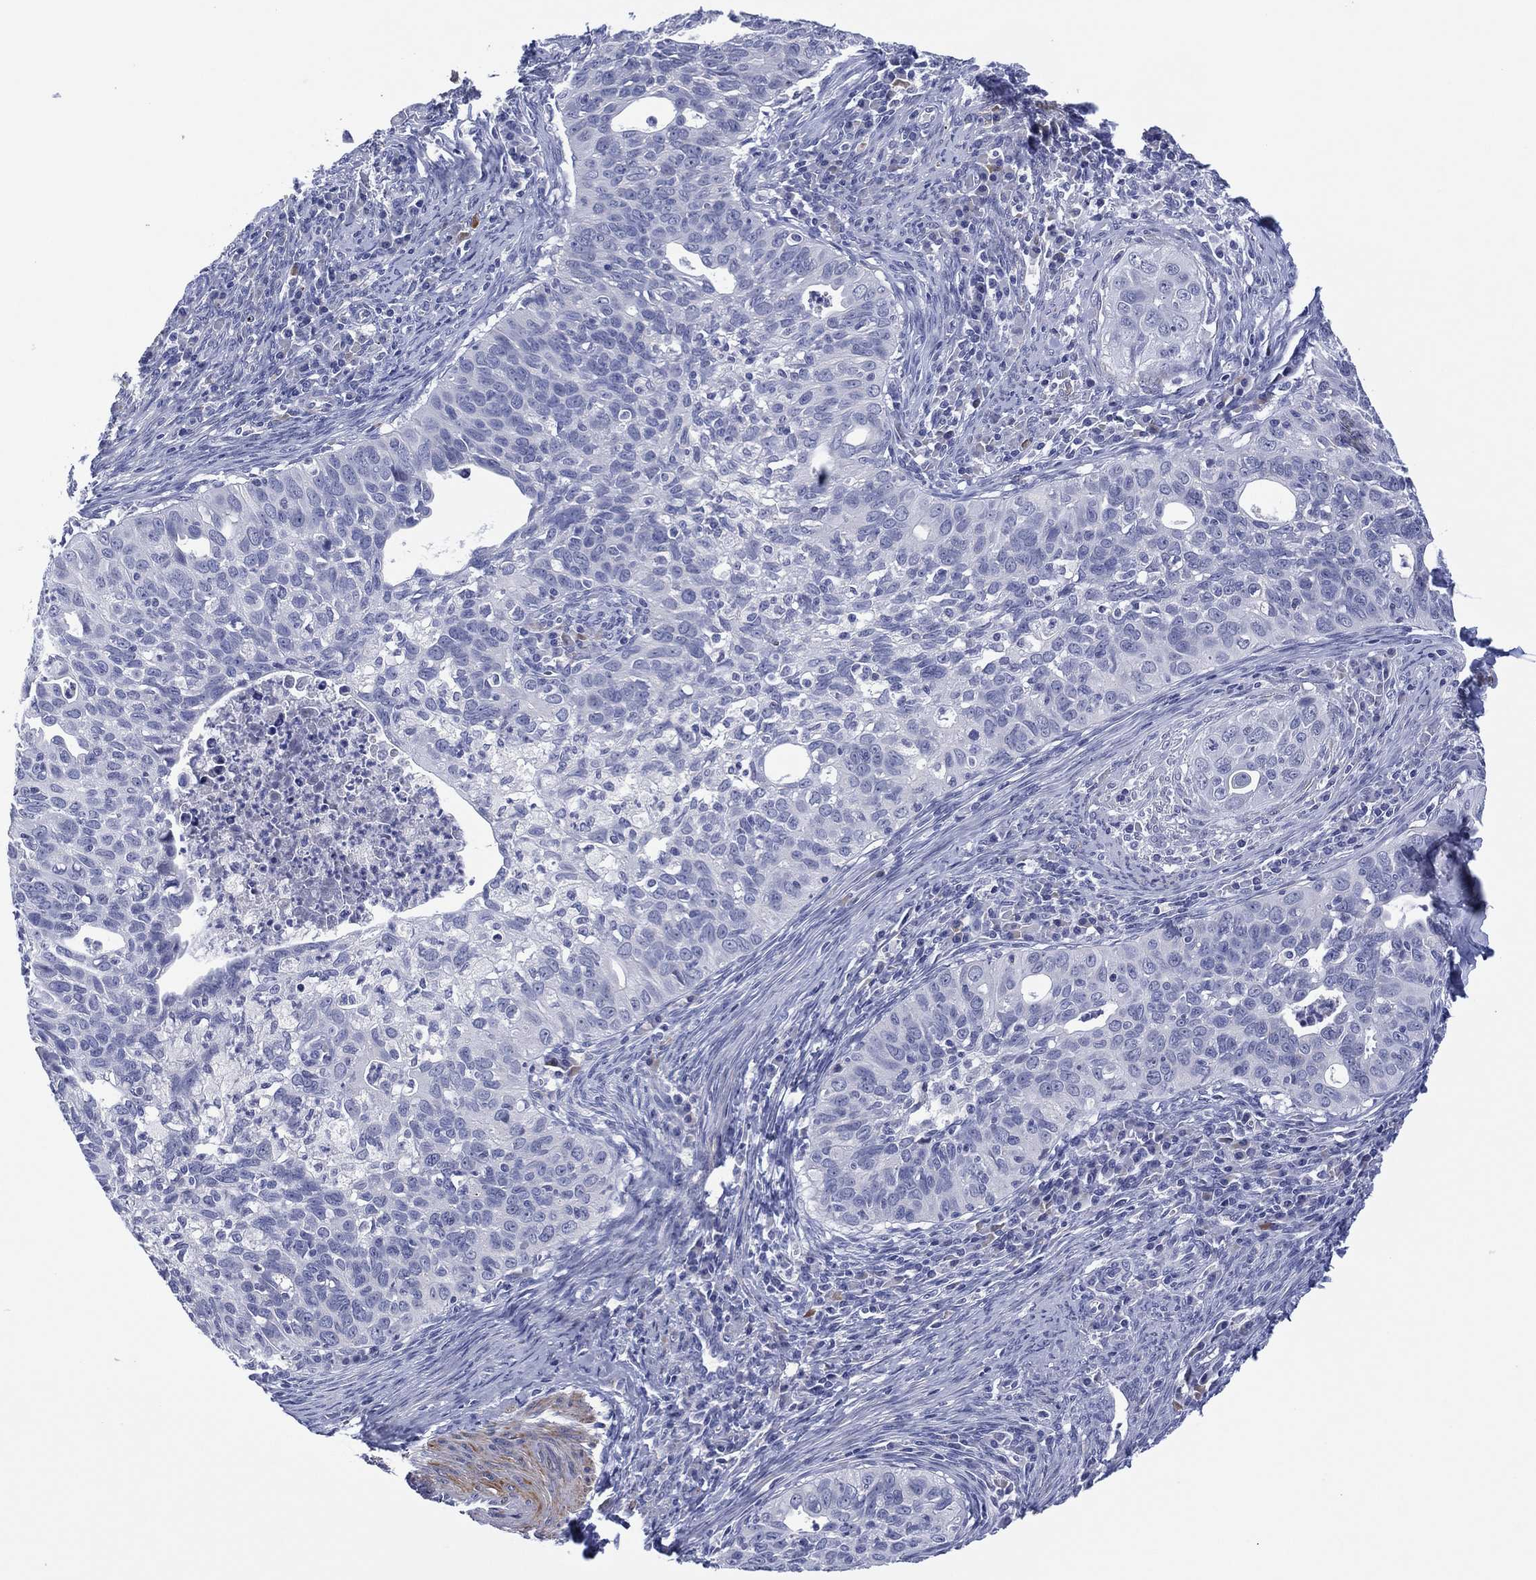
{"staining": {"intensity": "negative", "quantity": "none", "location": "none"}, "tissue": "cervical cancer", "cell_type": "Tumor cells", "image_type": "cancer", "snomed": [{"axis": "morphology", "description": "Squamous cell carcinoma, NOS"}, {"axis": "topography", "description": "Cervix"}], "caption": "Photomicrograph shows no protein expression in tumor cells of cervical cancer tissue.", "gene": "CLIP3", "patient": {"sex": "female", "age": 26}}